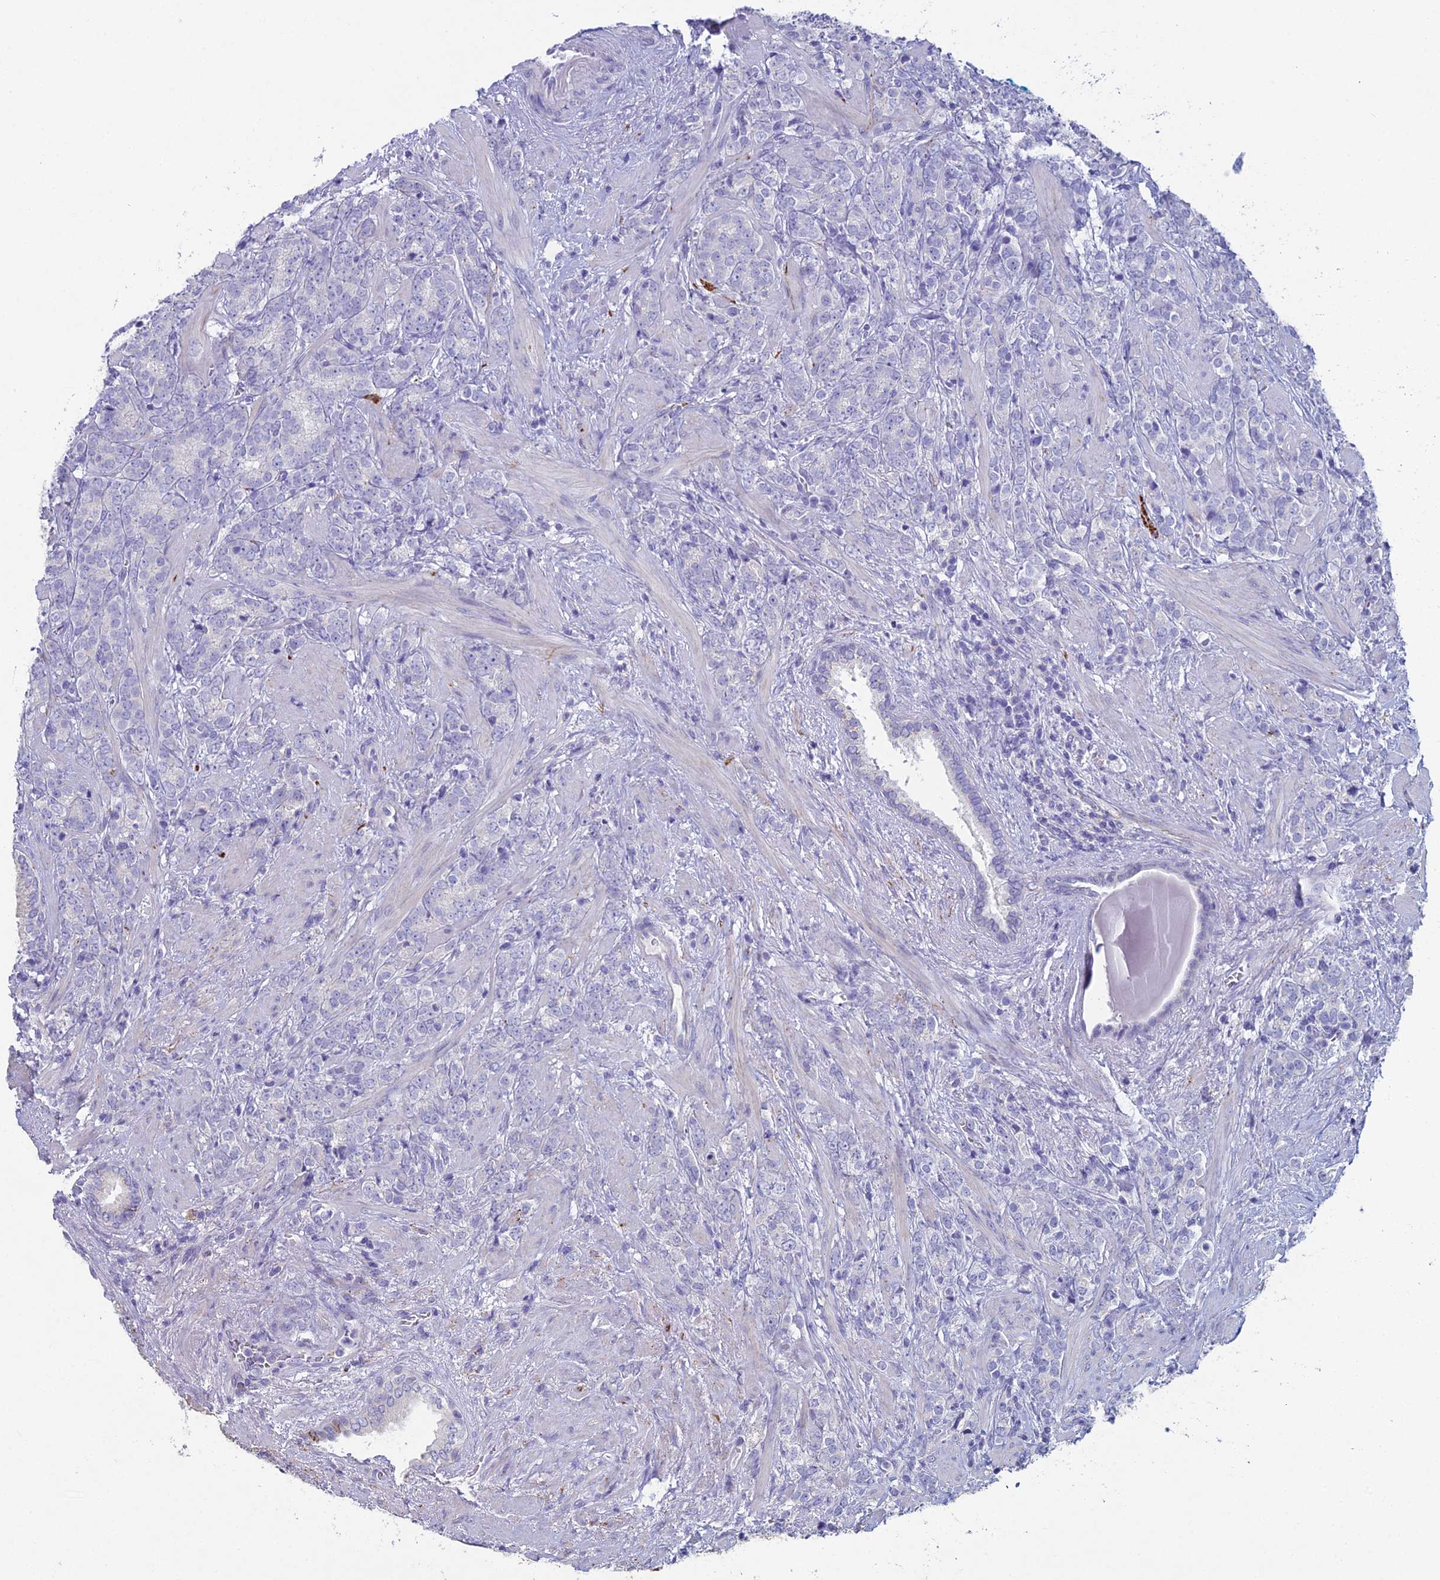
{"staining": {"intensity": "negative", "quantity": "none", "location": "none"}, "tissue": "prostate cancer", "cell_type": "Tumor cells", "image_type": "cancer", "snomed": [{"axis": "morphology", "description": "Adenocarcinoma, High grade"}, {"axis": "topography", "description": "Prostate"}], "caption": "An immunohistochemistry photomicrograph of prostate cancer is shown. There is no staining in tumor cells of prostate cancer. The staining was performed using DAB to visualize the protein expression in brown, while the nuclei were stained in blue with hematoxylin (Magnification: 20x).", "gene": "NCAM1", "patient": {"sex": "male", "age": 64}}